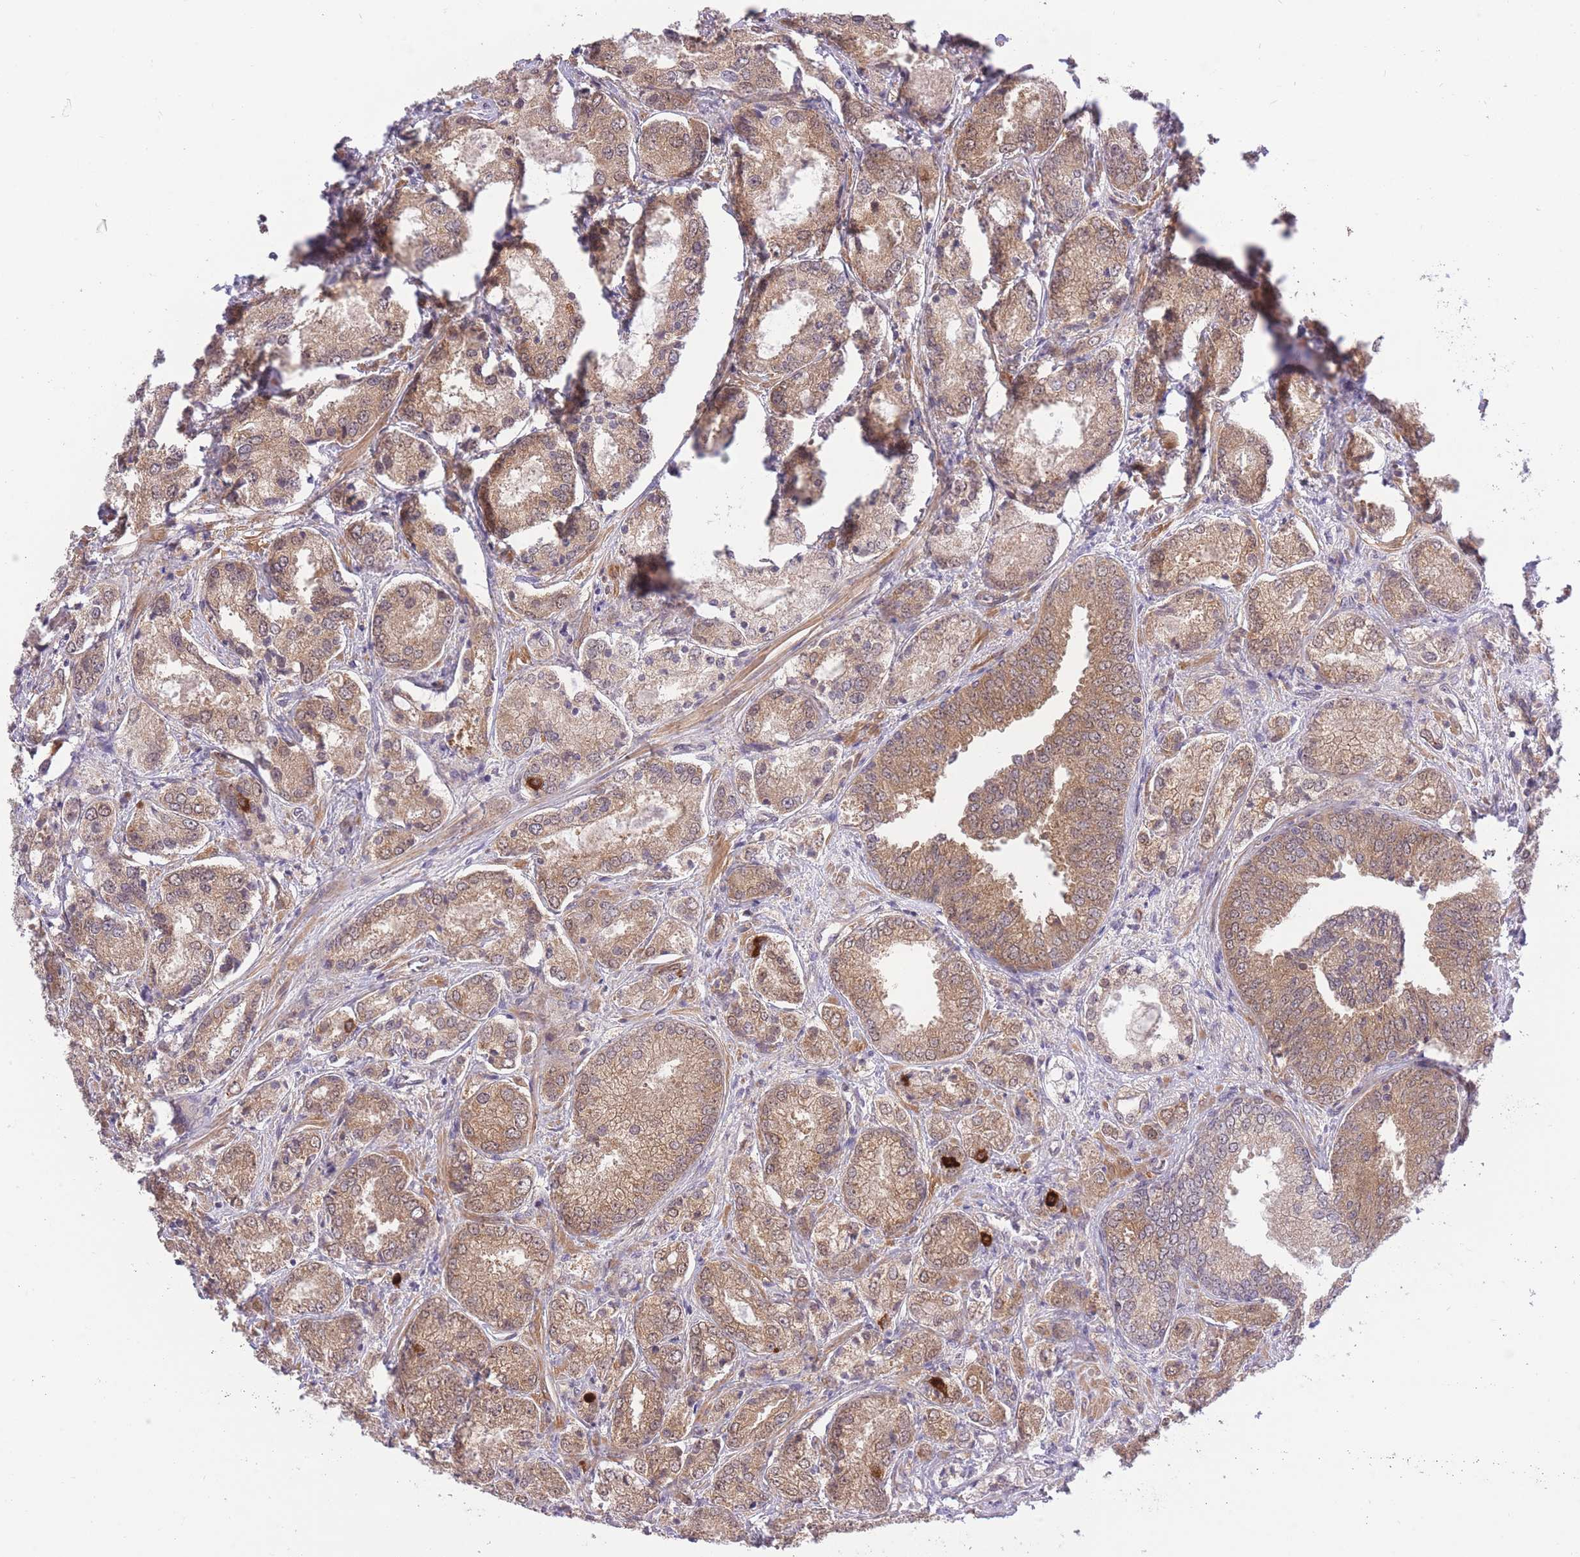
{"staining": {"intensity": "weak", "quantity": ">75%", "location": "cytoplasmic/membranous"}, "tissue": "prostate cancer", "cell_type": "Tumor cells", "image_type": "cancer", "snomed": [{"axis": "morphology", "description": "Adenocarcinoma, High grade"}, {"axis": "topography", "description": "Prostate"}], "caption": "Weak cytoplasmic/membranous staining for a protein is appreciated in about >75% of tumor cells of prostate high-grade adenocarcinoma using immunohistochemistry (IHC).", "gene": "ELOA2", "patient": {"sex": "male", "age": 63}}